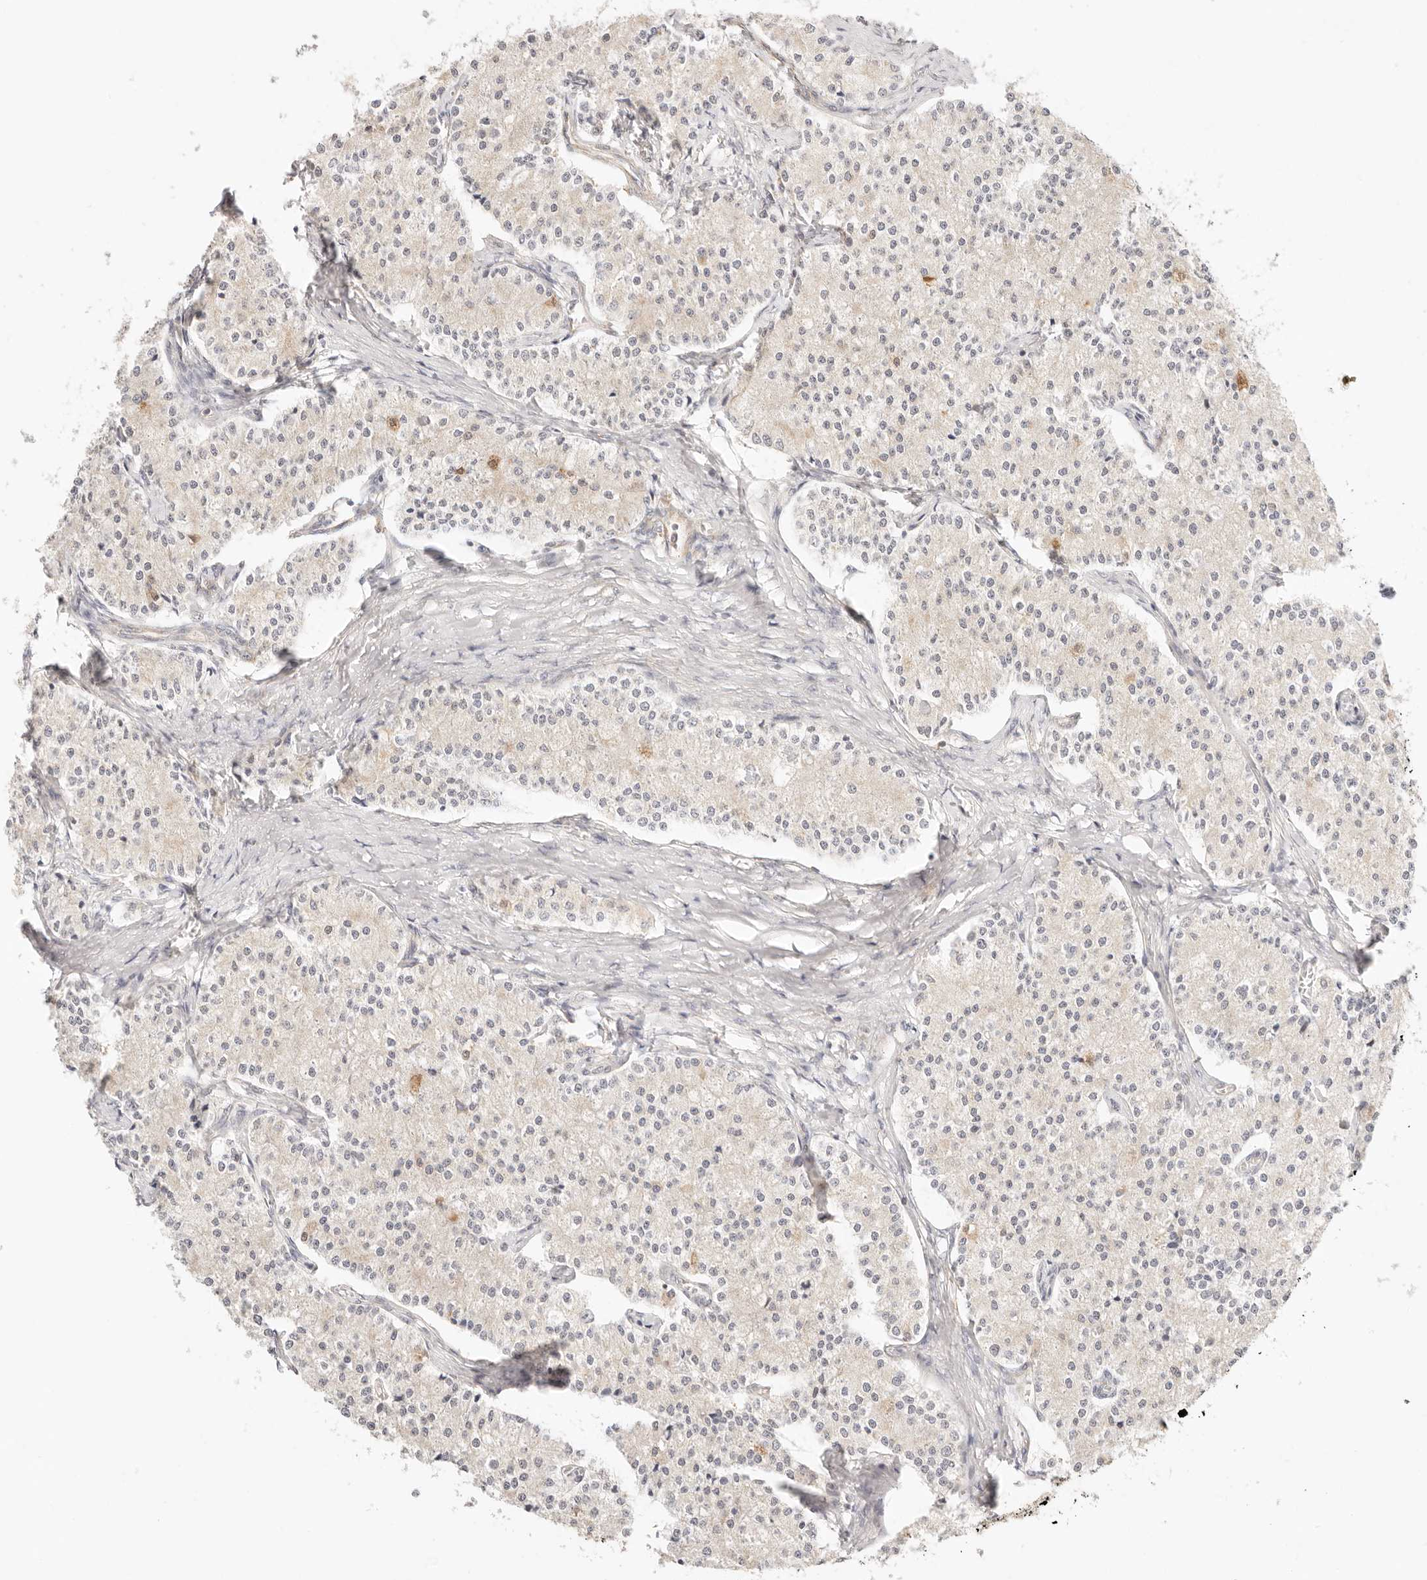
{"staining": {"intensity": "negative", "quantity": "none", "location": "none"}, "tissue": "carcinoid", "cell_type": "Tumor cells", "image_type": "cancer", "snomed": [{"axis": "morphology", "description": "Carcinoid, malignant, NOS"}, {"axis": "topography", "description": "Colon"}], "caption": "An image of human carcinoid (malignant) is negative for staining in tumor cells.", "gene": "ZC3H11A", "patient": {"sex": "female", "age": 52}}